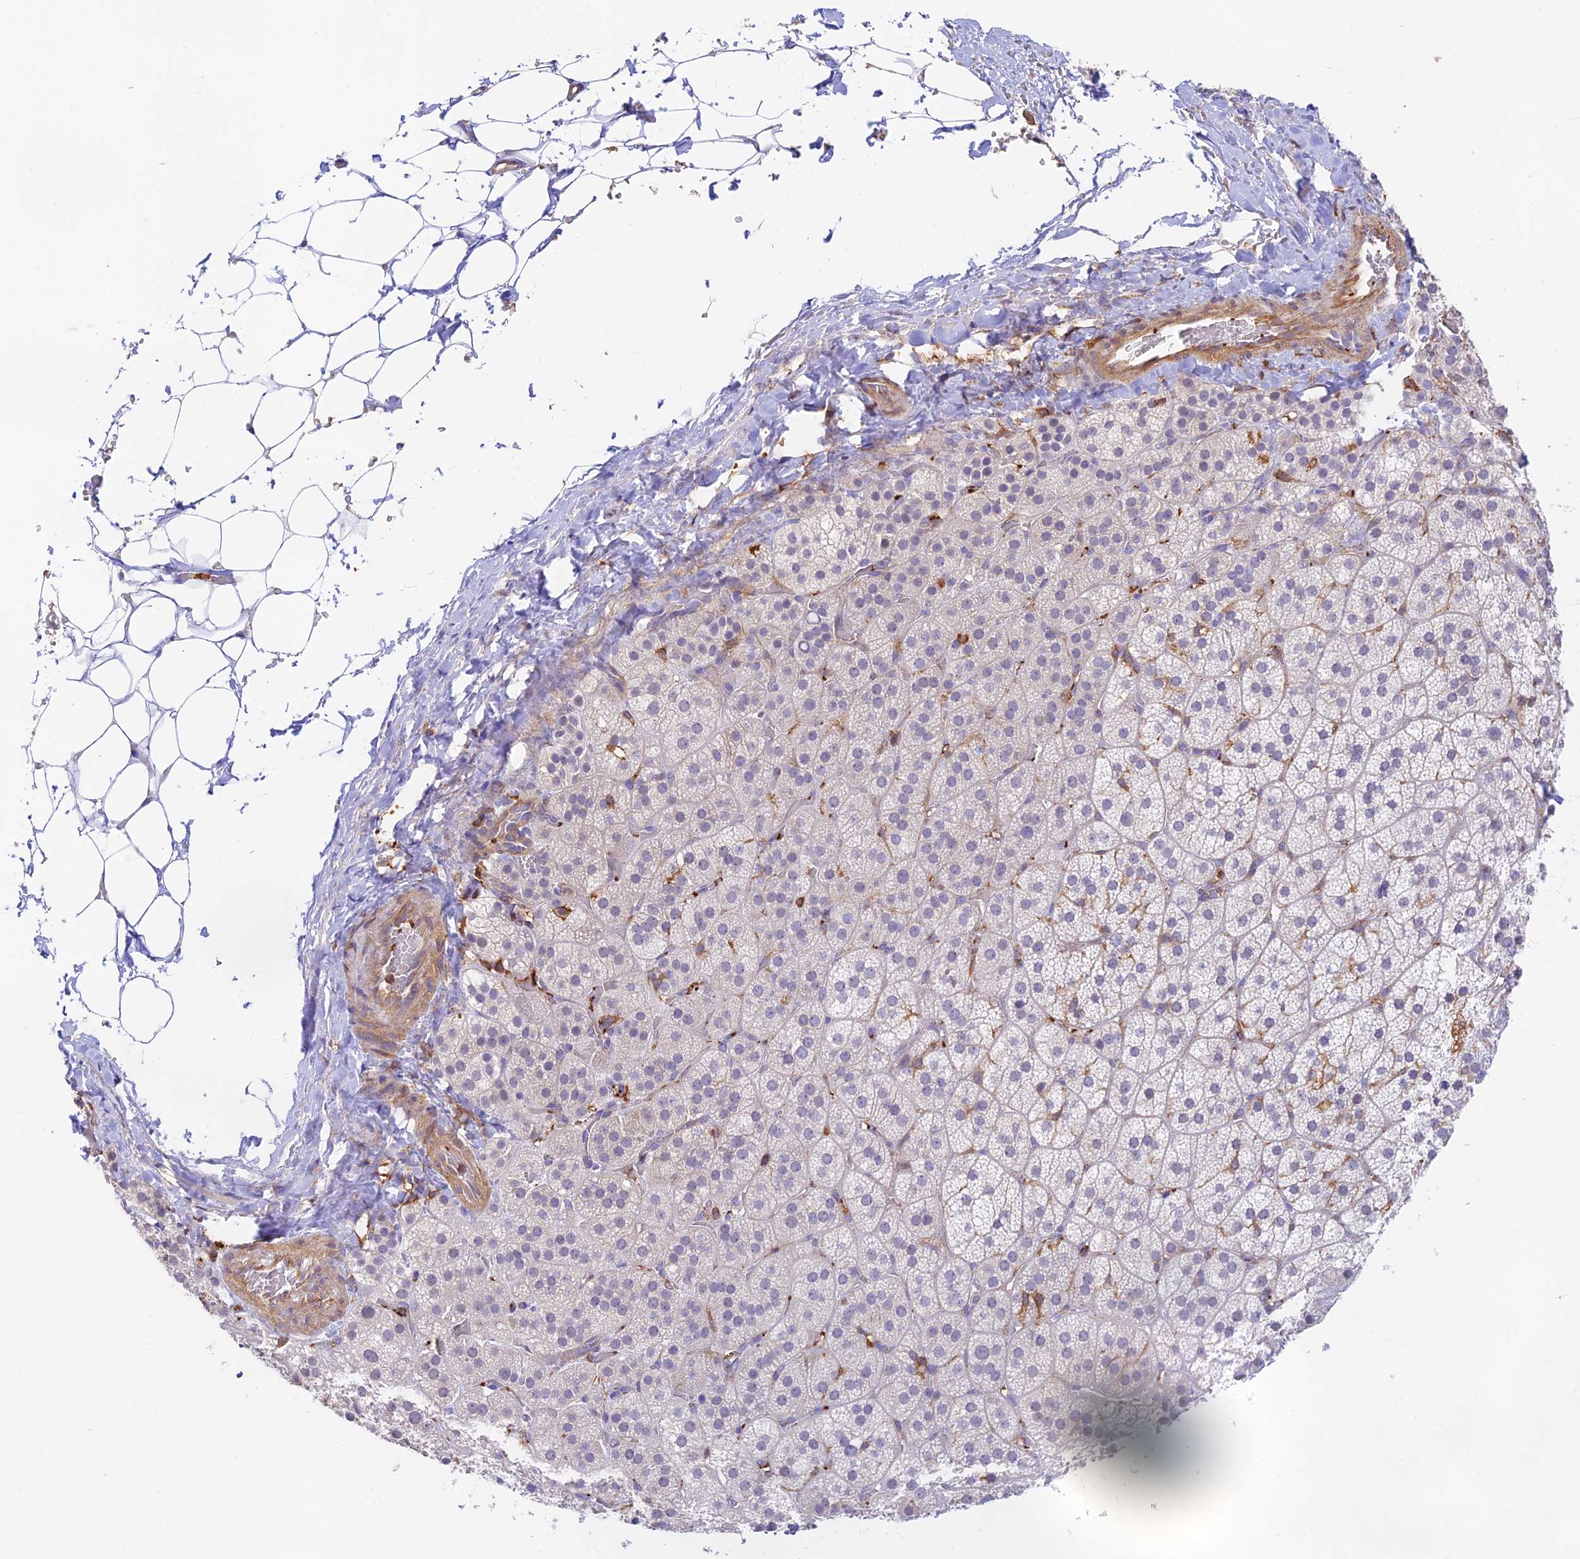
{"staining": {"intensity": "negative", "quantity": "none", "location": "none"}, "tissue": "adrenal gland", "cell_type": "Glandular cells", "image_type": "normal", "snomed": [{"axis": "morphology", "description": "Normal tissue, NOS"}, {"axis": "topography", "description": "Adrenal gland"}], "caption": "The photomicrograph exhibits no staining of glandular cells in benign adrenal gland. (DAB IHC with hematoxylin counter stain).", "gene": "DENND1C", "patient": {"sex": "female", "age": 44}}